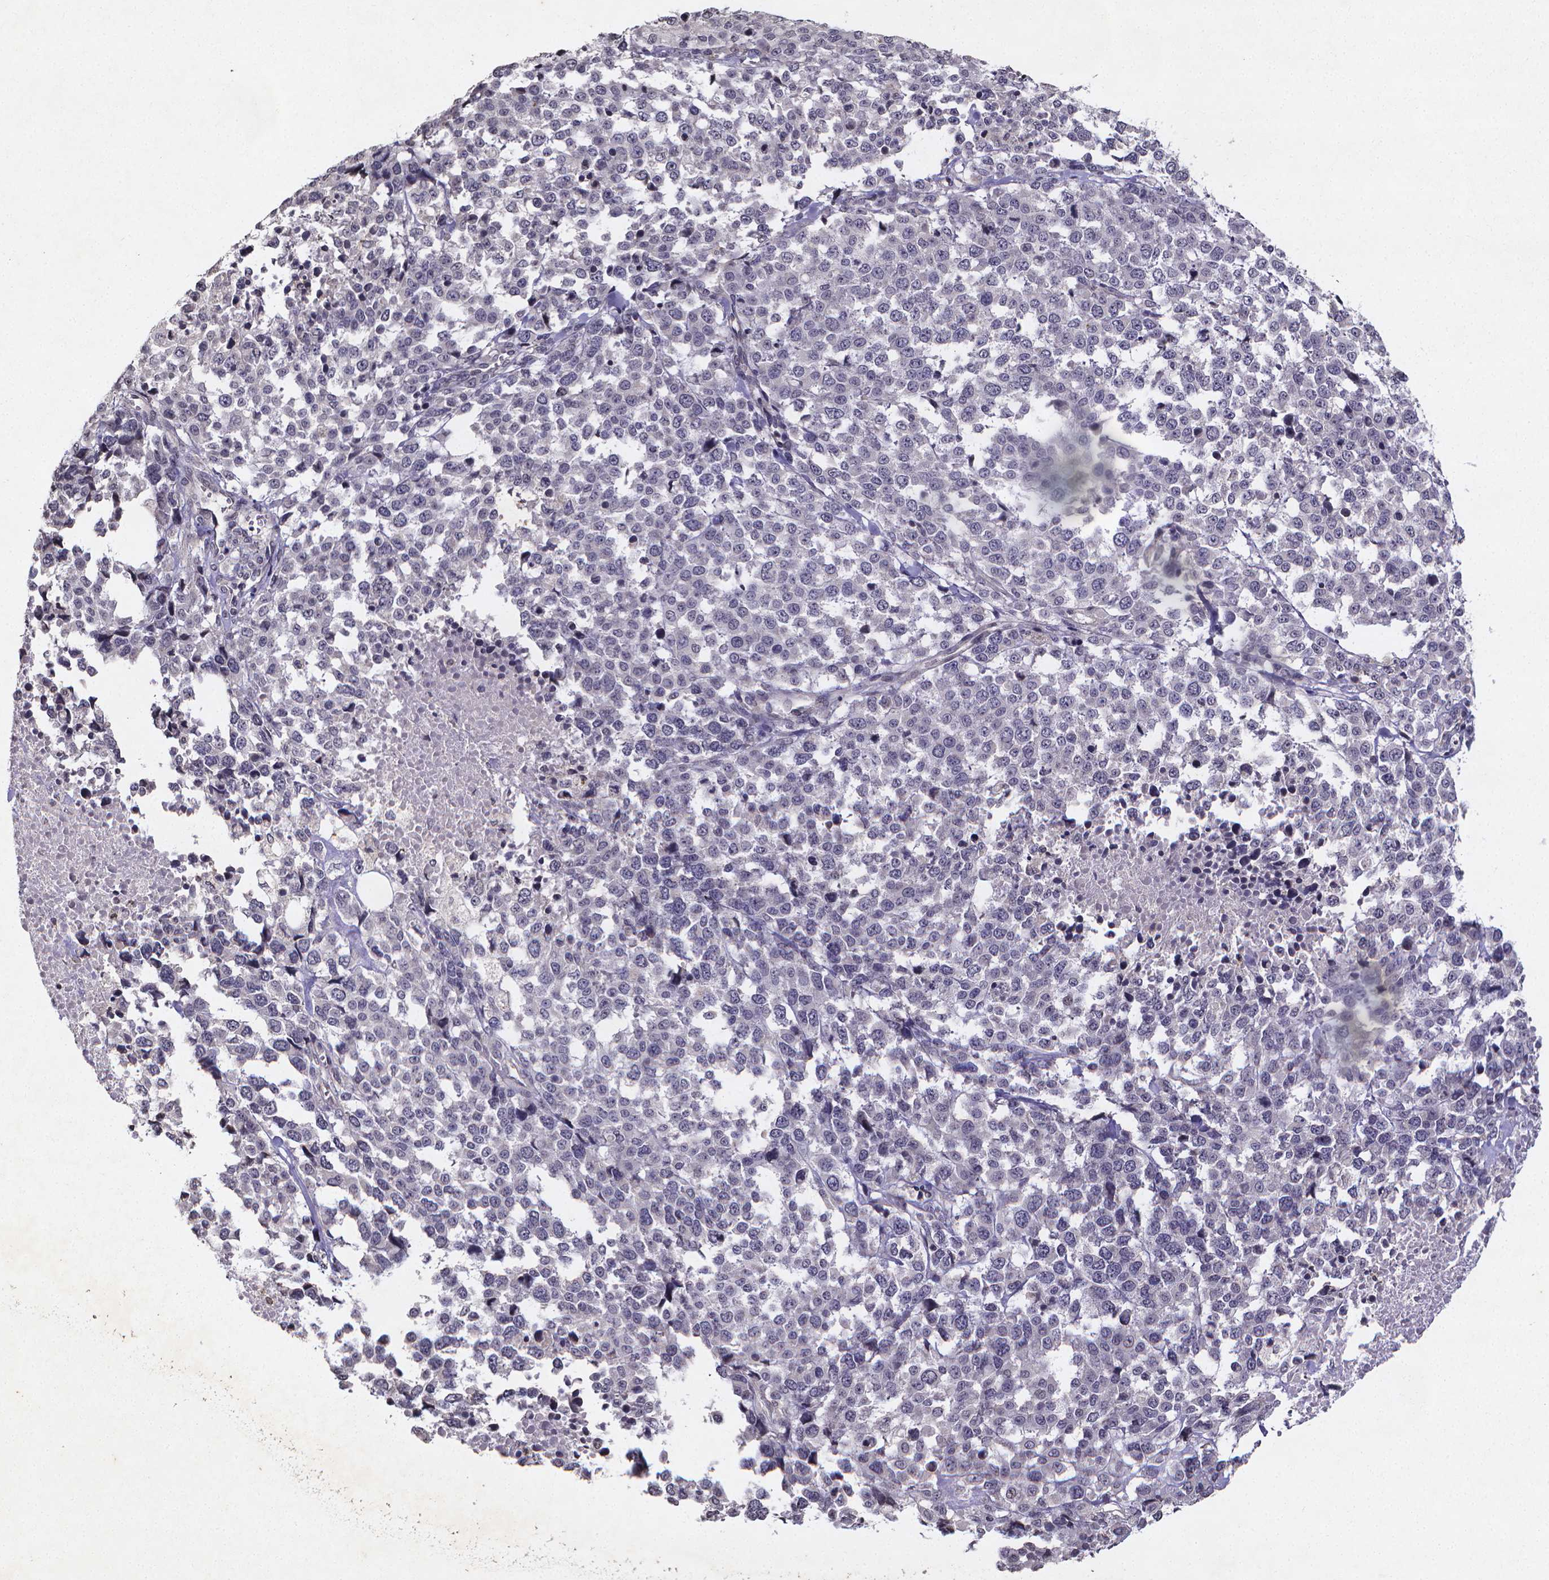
{"staining": {"intensity": "negative", "quantity": "none", "location": "none"}, "tissue": "melanoma", "cell_type": "Tumor cells", "image_type": "cancer", "snomed": [{"axis": "morphology", "description": "Malignant melanoma, Metastatic site"}, {"axis": "topography", "description": "Skin"}], "caption": "Melanoma was stained to show a protein in brown. There is no significant positivity in tumor cells. (Stains: DAB (3,3'-diaminobenzidine) immunohistochemistry (IHC) with hematoxylin counter stain, Microscopy: brightfield microscopy at high magnification).", "gene": "TP73", "patient": {"sex": "male", "age": 84}}